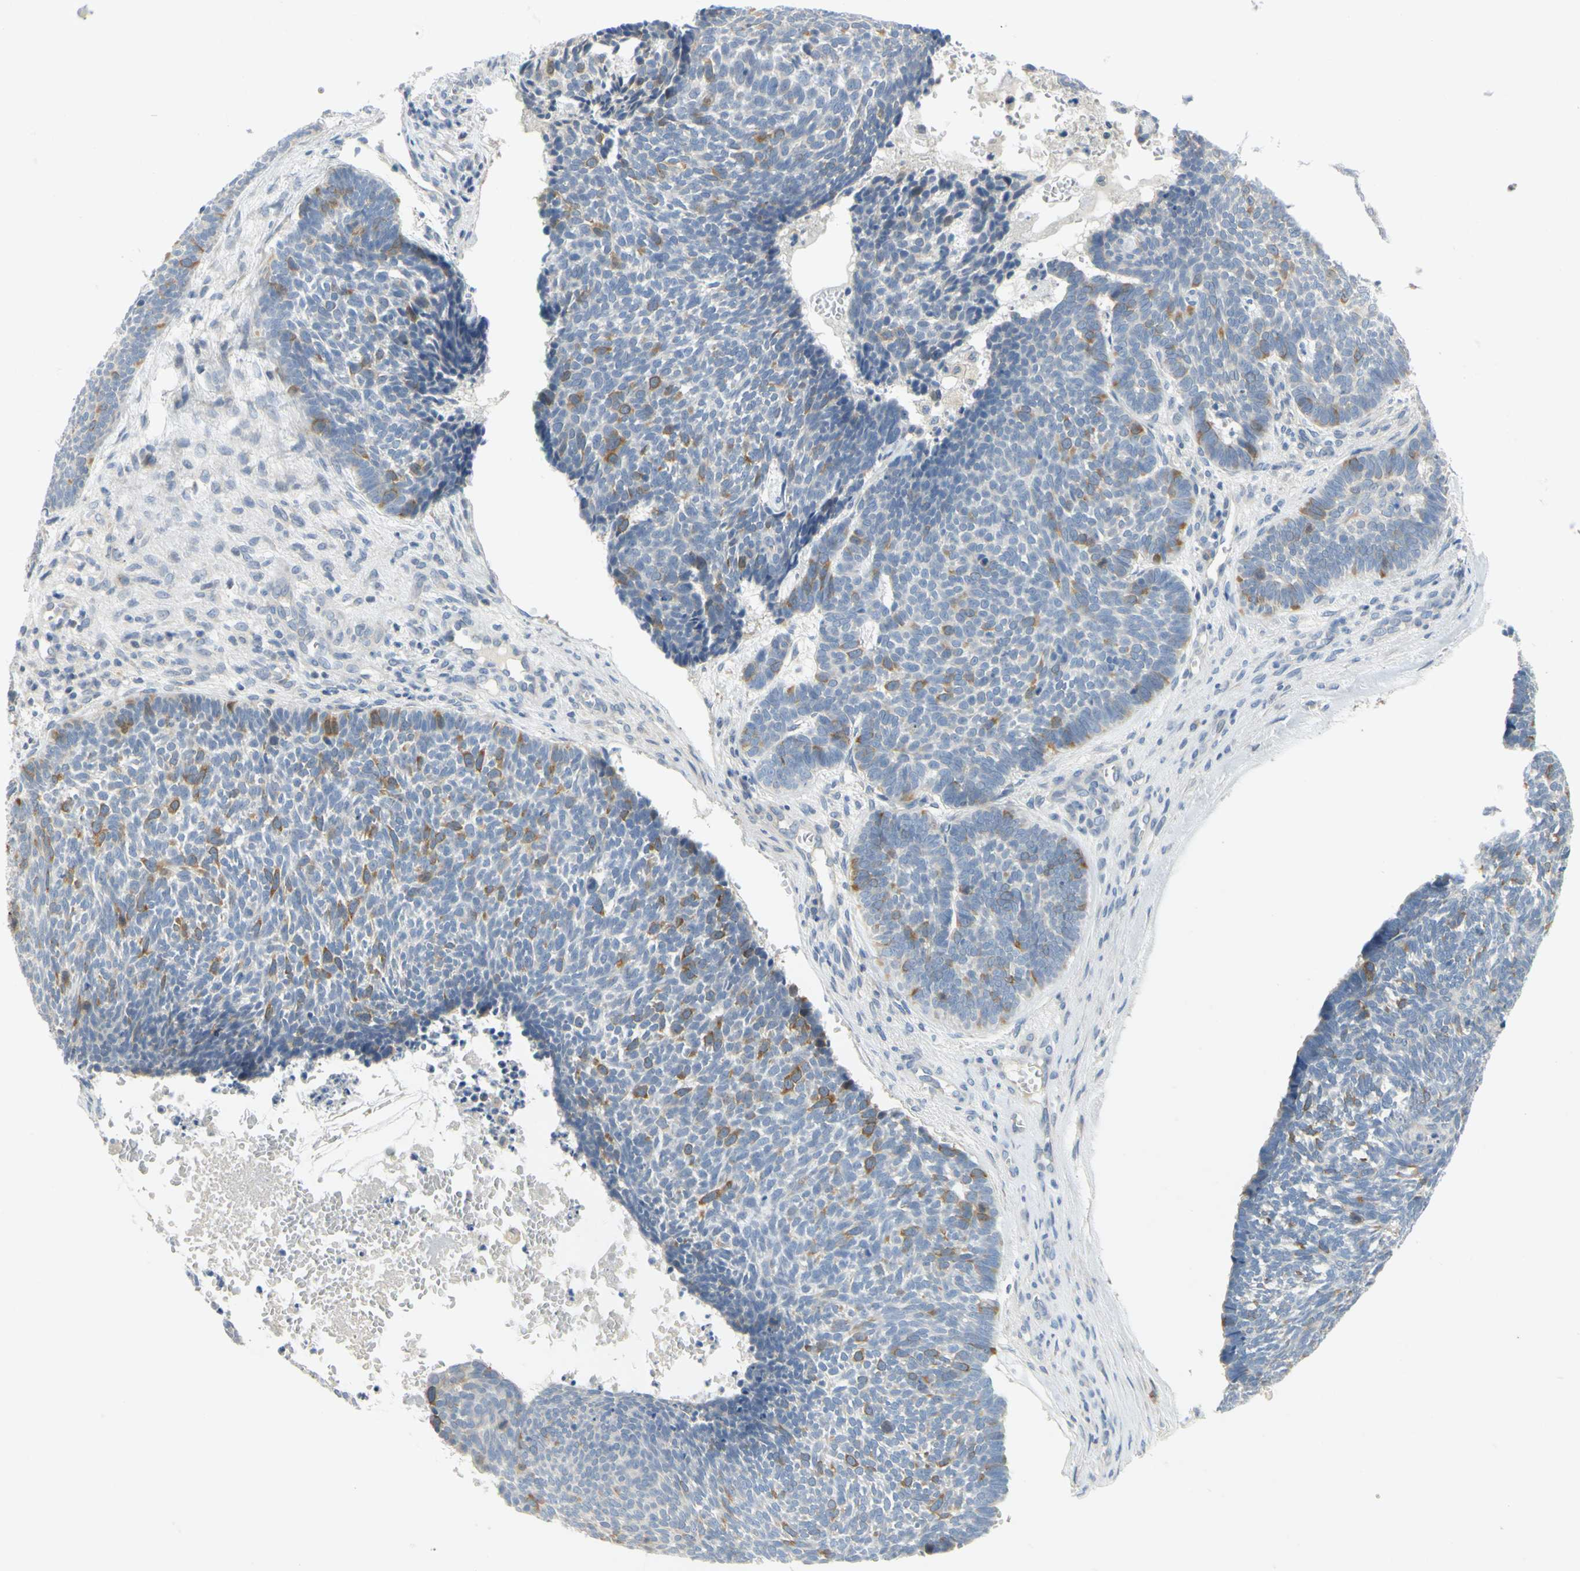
{"staining": {"intensity": "moderate", "quantity": "<25%", "location": "cytoplasmic/membranous"}, "tissue": "skin cancer", "cell_type": "Tumor cells", "image_type": "cancer", "snomed": [{"axis": "morphology", "description": "Basal cell carcinoma"}, {"axis": "topography", "description": "Skin"}], "caption": "Immunohistochemistry of human skin cancer reveals low levels of moderate cytoplasmic/membranous positivity in approximately <25% of tumor cells.", "gene": "CCNB2", "patient": {"sex": "male", "age": 84}}